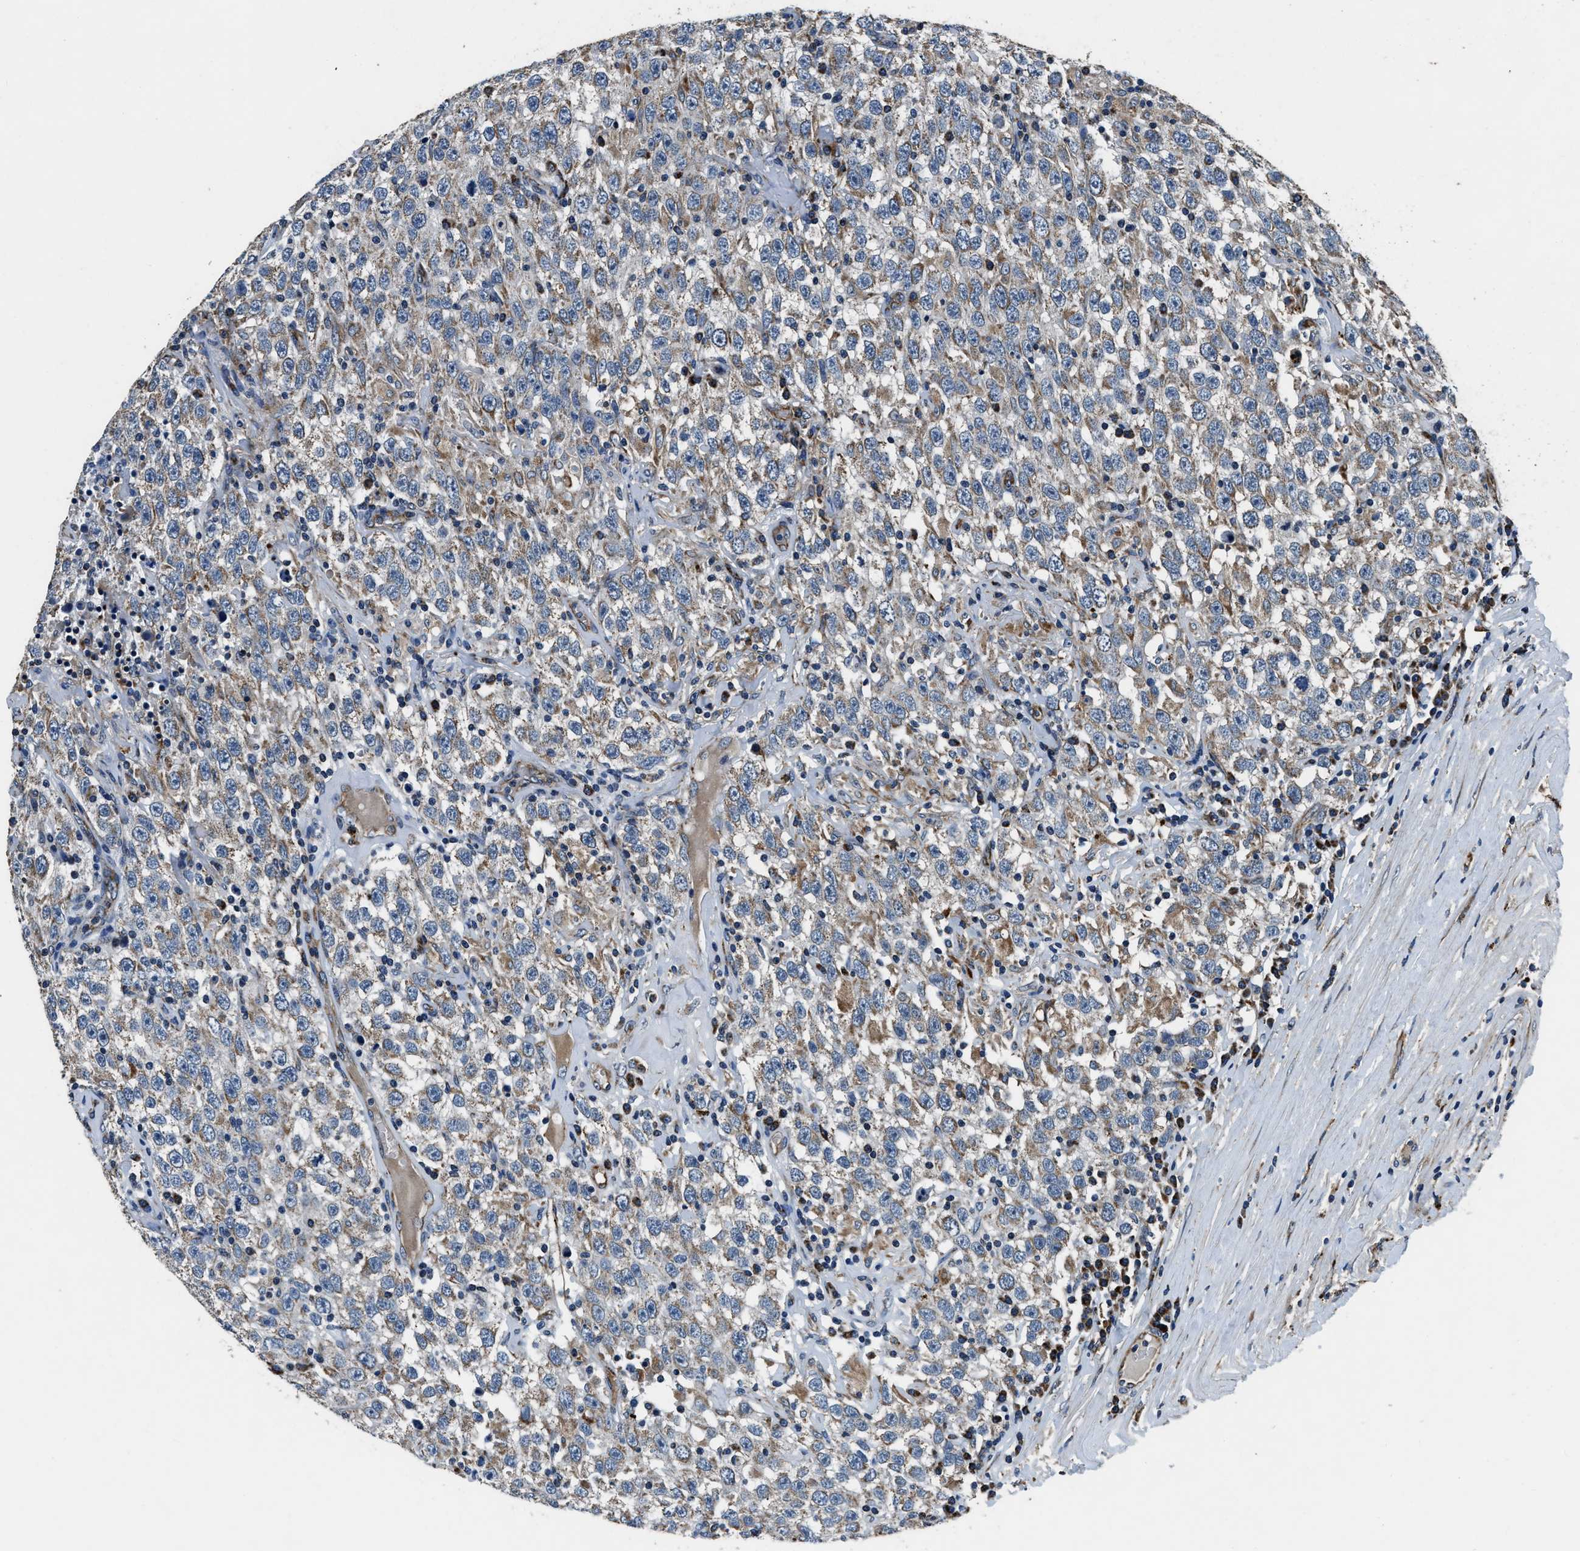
{"staining": {"intensity": "moderate", "quantity": "25%-75%", "location": "cytoplasmic/membranous"}, "tissue": "testis cancer", "cell_type": "Tumor cells", "image_type": "cancer", "snomed": [{"axis": "morphology", "description": "Seminoma, NOS"}, {"axis": "topography", "description": "Testis"}], "caption": "A medium amount of moderate cytoplasmic/membranous expression is present in approximately 25%-75% of tumor cells in seminoma (testis) tissue. The protein is stained brown, and the nuclei are stained in blue (DAB IHC with brightfield microscopy, high magnification).", "gene": "OGDH", "patient": {"sex": "male", "age": 41}}